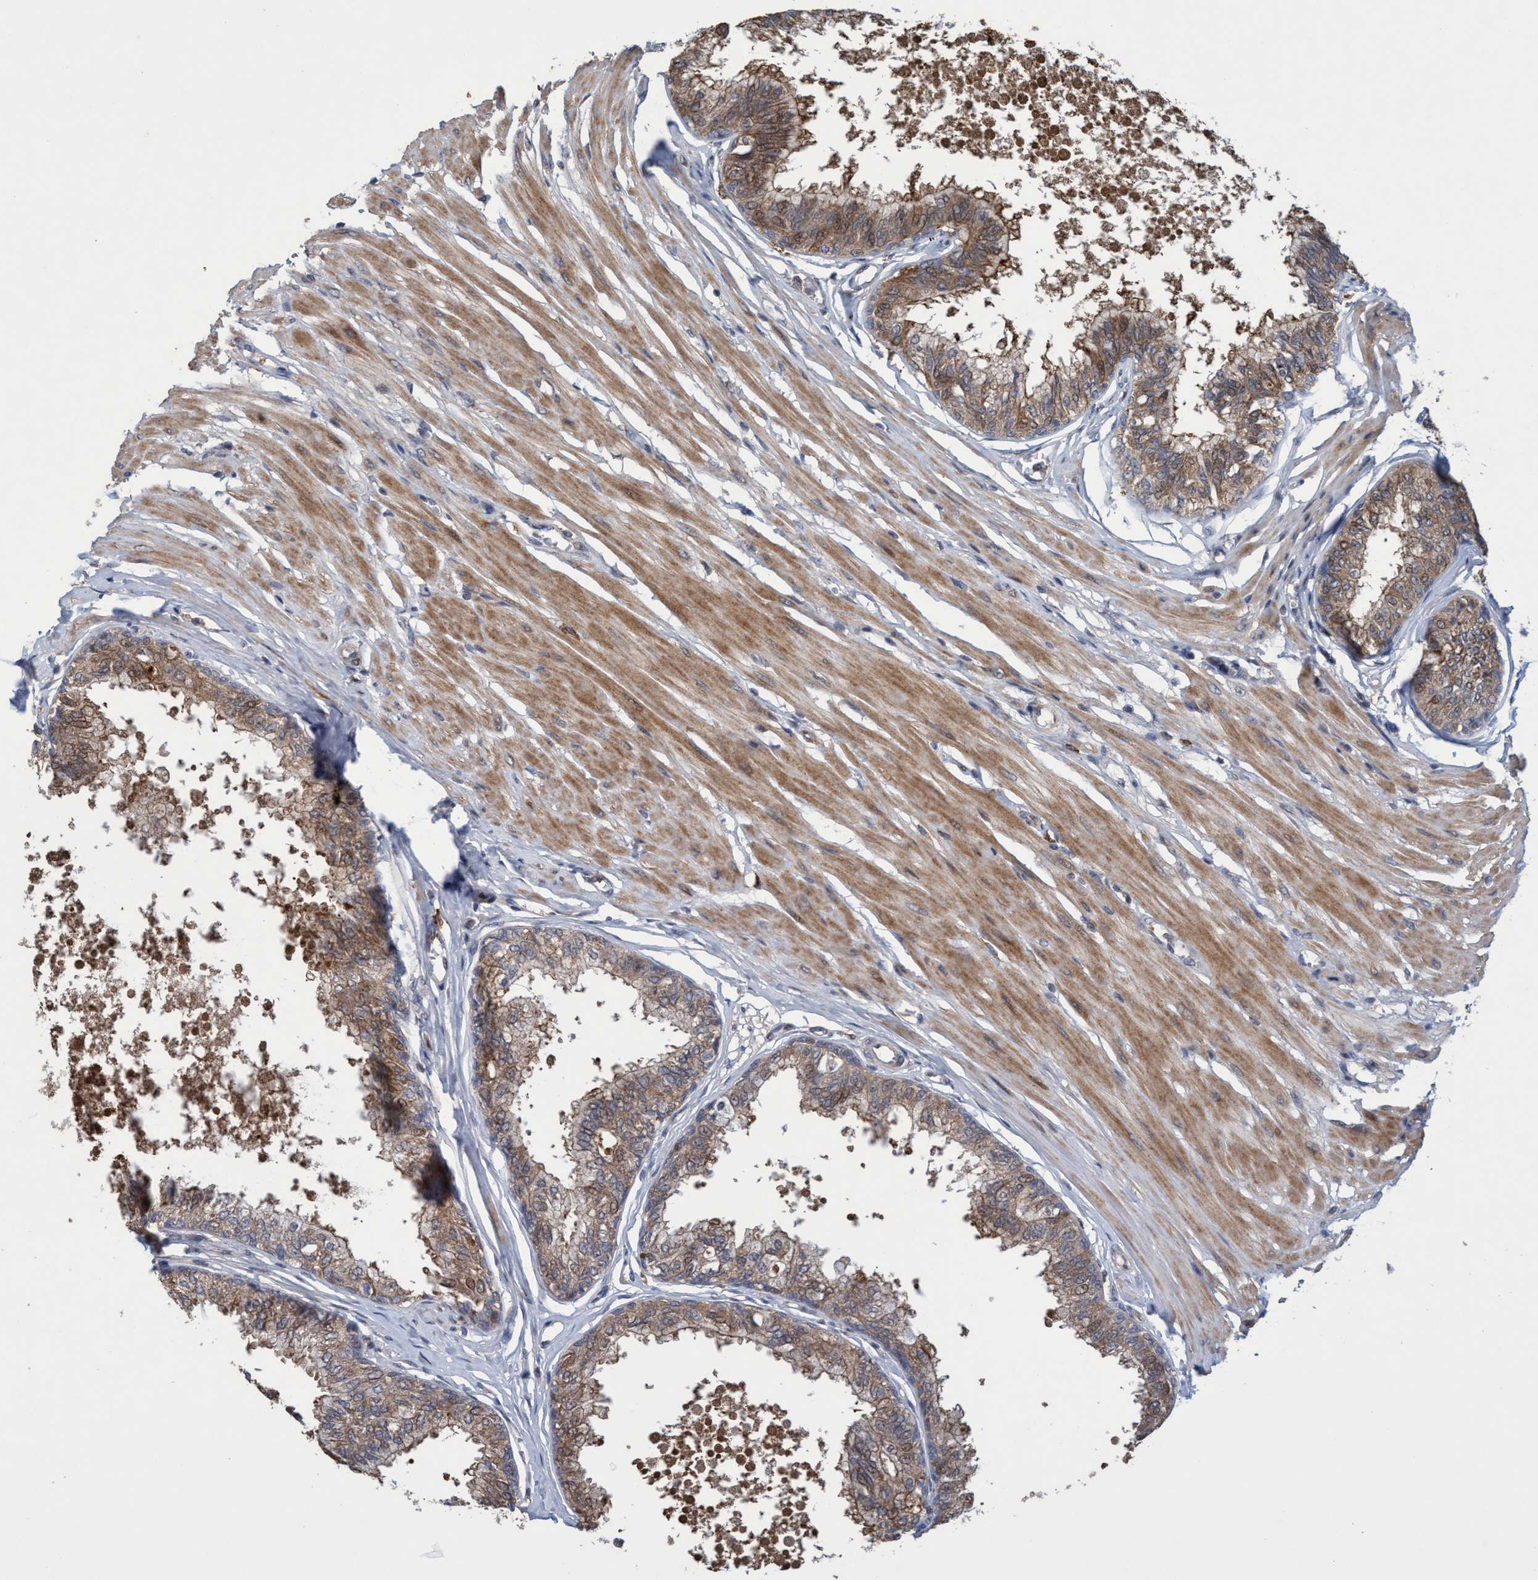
{"staining": {"intensity": "weak", "quantity": ">75%", "location": "cytoplasmic/membranous,nuclear"}, "tissue": "prostate", "cell_type": "Glandular cells", "image_type": "normal", "snomed": [{"axis": "morphology", "description": "Normal tissue, NOS"}, {"axis": "topography", "description": "Prostate"}, {"axis": "topography", "description": "Seminal veicle"}], "caption": "Glandular cells display weak cytoplasmic/membranous,nuclear positivity in approximately >75% of cells in unremarkable prostate.", "gene": "ZNF677", "patient": {"sex": "male", "age": 60}}